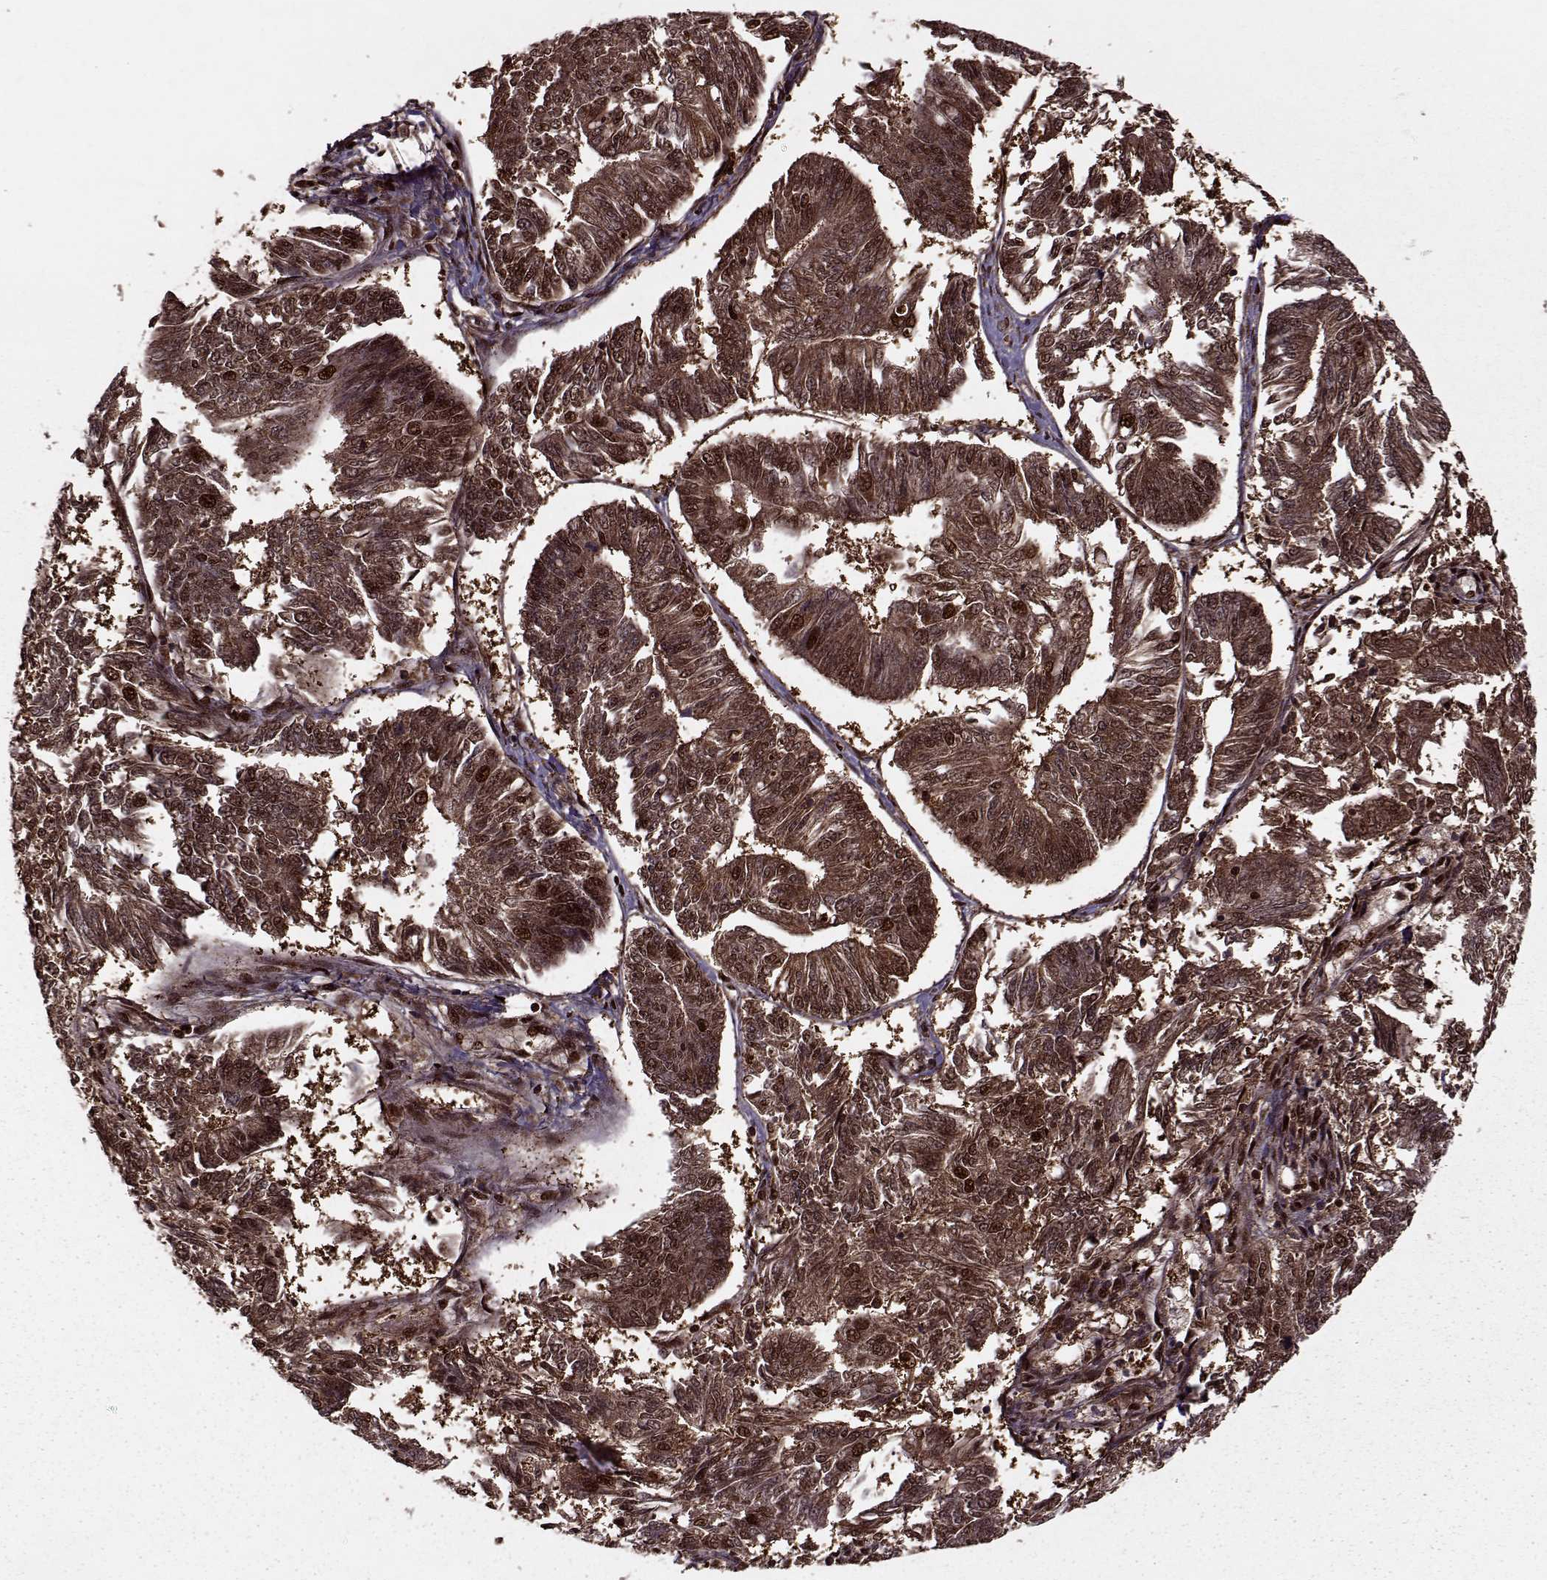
{"staining": {"intensity": "strong", "quantity": ">75%", "location": "cytoplasmic/membranous,nuclear"}, "tissue": "endometrial cancer", "cell_type": "Tumor cells", "image_type": "cancer", "snomed": [{"axis": "morphology", "description": "Adenocarcinoma, NOS"}, {"axis": "topography", "description": "Endometrium"}], "caption": "Adenocarcinoma (endometrial) stained with immunohistochemistry displays strong cytoplasmic/membranous and nuclear staining in approximately >75% of tumor cells.", "gene": "PSMA7", "patient": {"sex": "female", "age": 58}}